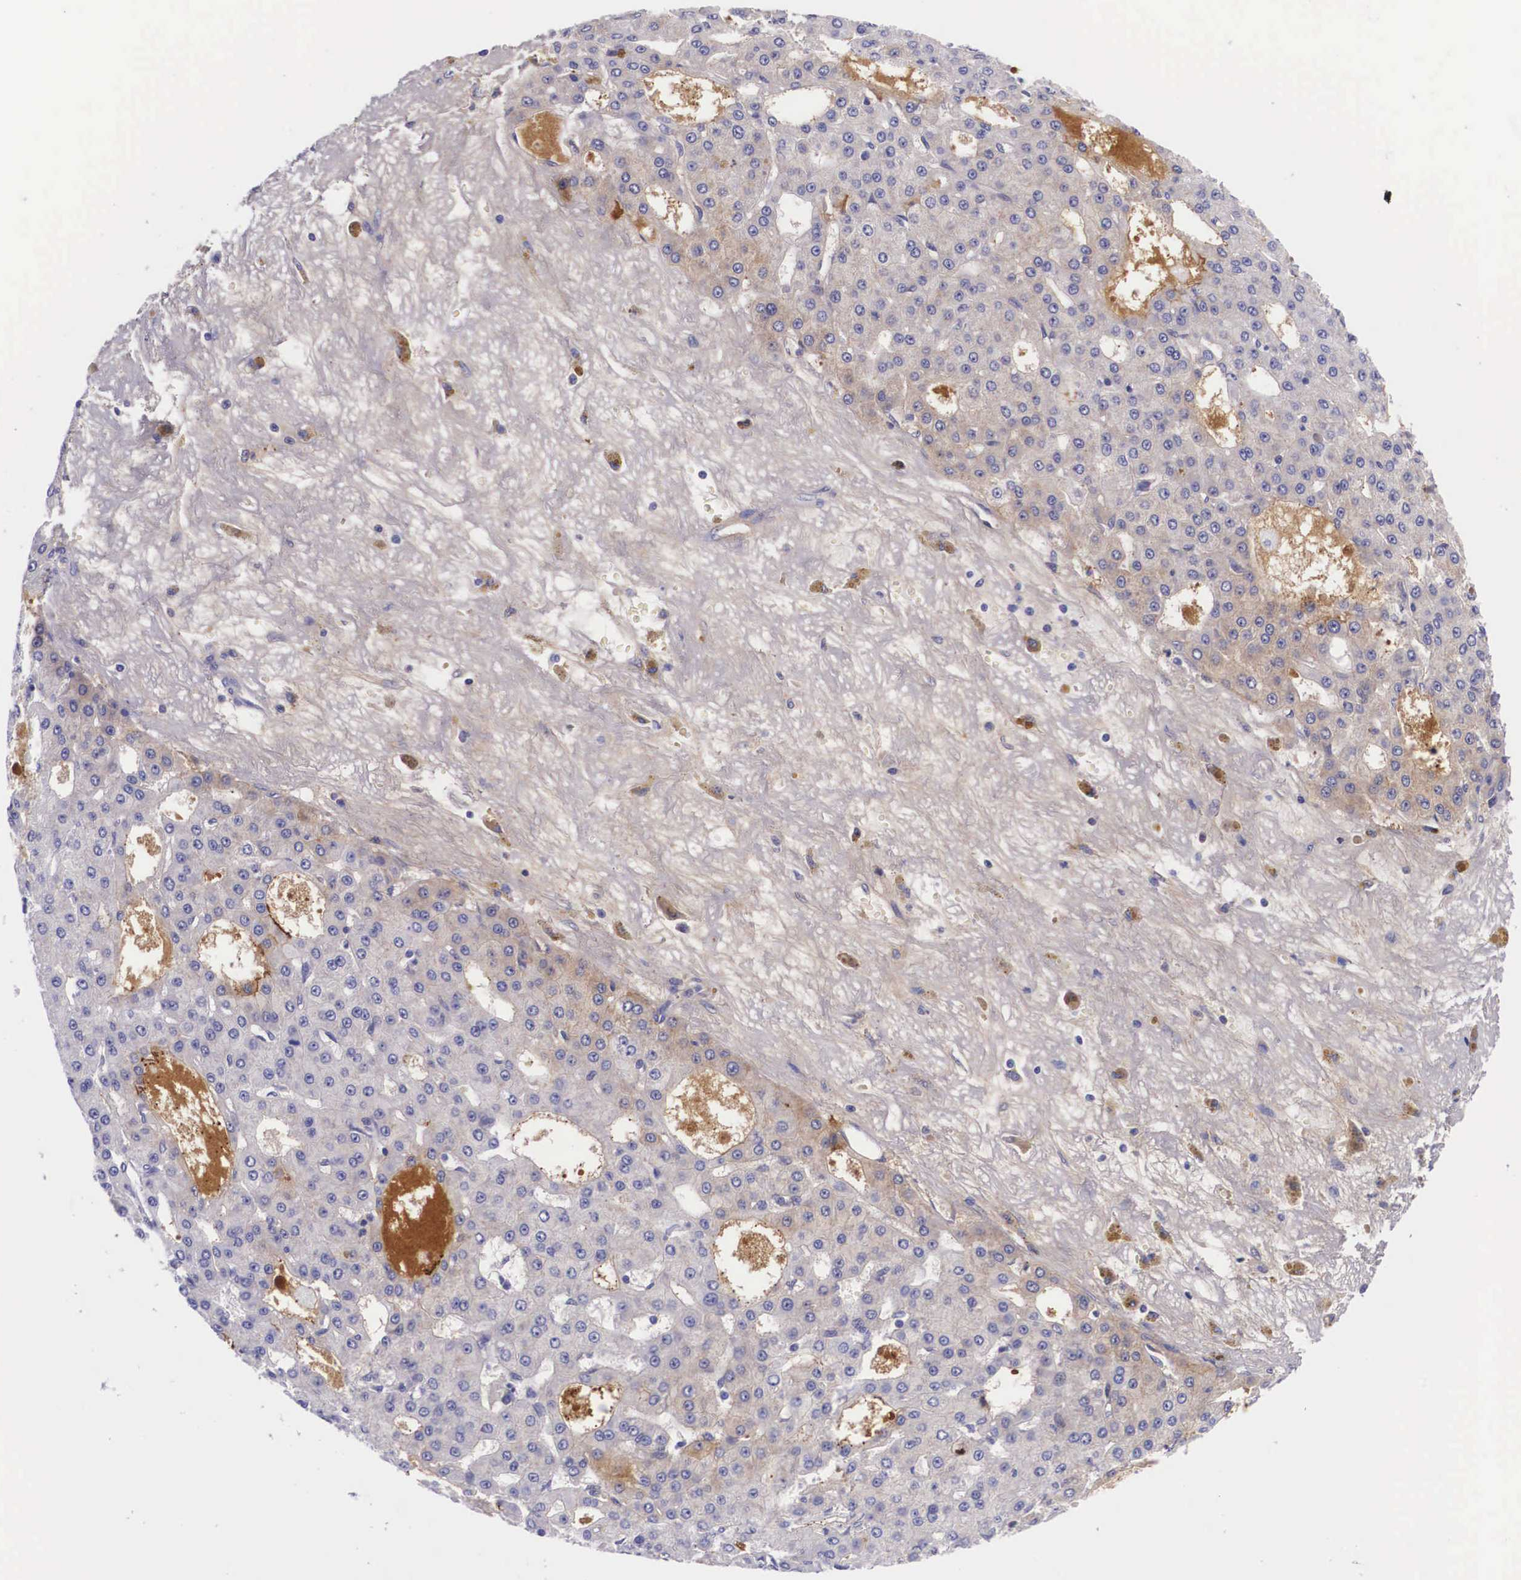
{"staining": {"intensity": "negative", "quantity": "none", "location": "none"}, "tissue": "liver cancer", "cell_type": "Tumor cells", "image_type": "cancer", "snomed": [{"axis": "morphology", "description": "Carcinoma, Hepatocellular, NOS"}, {"axis": "topography", "description": "Liver"}], "caption": "Micrograph shows no protein positivity in tumor cells of liver hepatocellular carcinoma tissue. Brightfield microscopy of immunohistochemistry stained with DAB (brown) and hematoxylin (blue), captured at high magnification.", "gene": "PLG", "patient": {"sex": "male", "age": 47}}